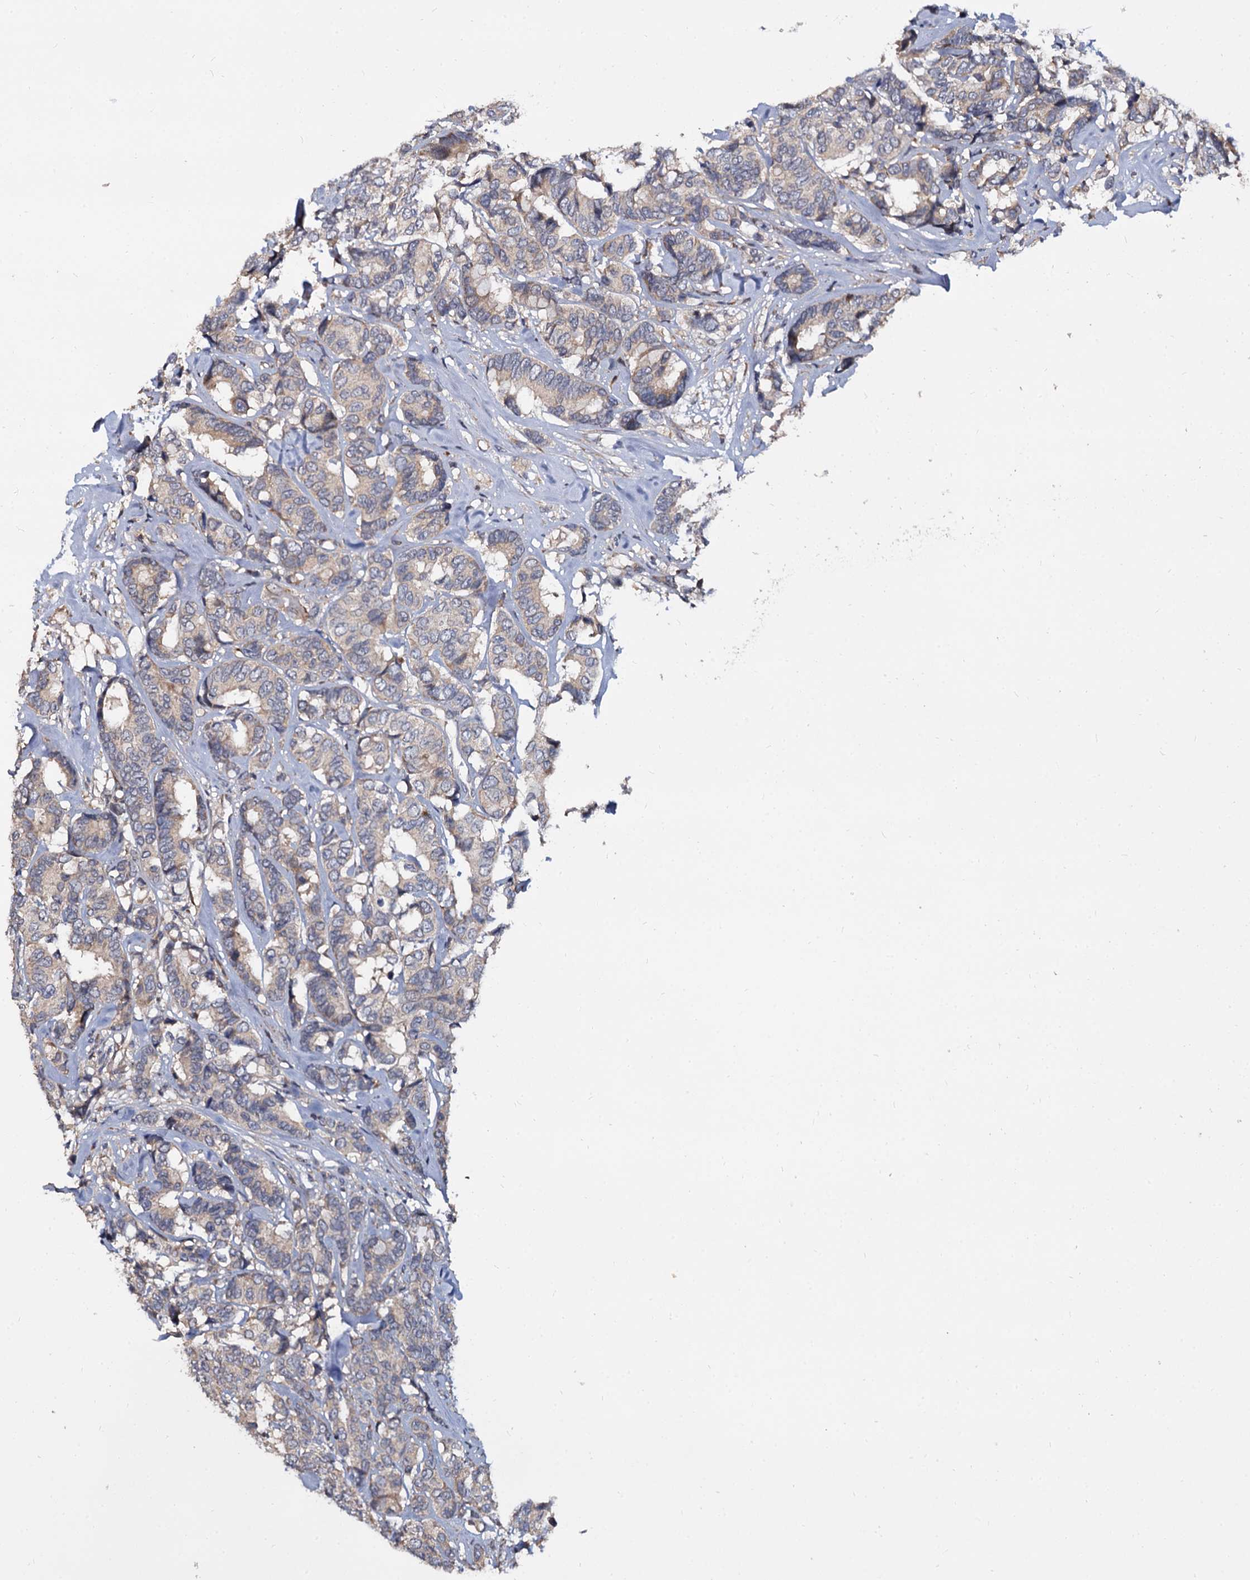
{"staining": {"intensity": "weak", "quantity": "<25%", "location": "cytoplasmic/membranous"}, "tissue": "breast cancer", "cell_type": "Tumor cells", "image_type": "cancer", "snomed": [{"axis": "morphology", "description": "Duct carcinoma"}, {"axis": "topography", "description": "Breast"}], "caption": "Immunohistochemistry (IHC) micrograph of human breast cancer stained for a protein (brown), which reveals no positivity in tumor cells. (DAB (3,3'-diaminobenzidine) immunohistochemistry (IHC), high magnification).", "gene": "WWC3", "patient": {"sex": "female", "age": 87}}